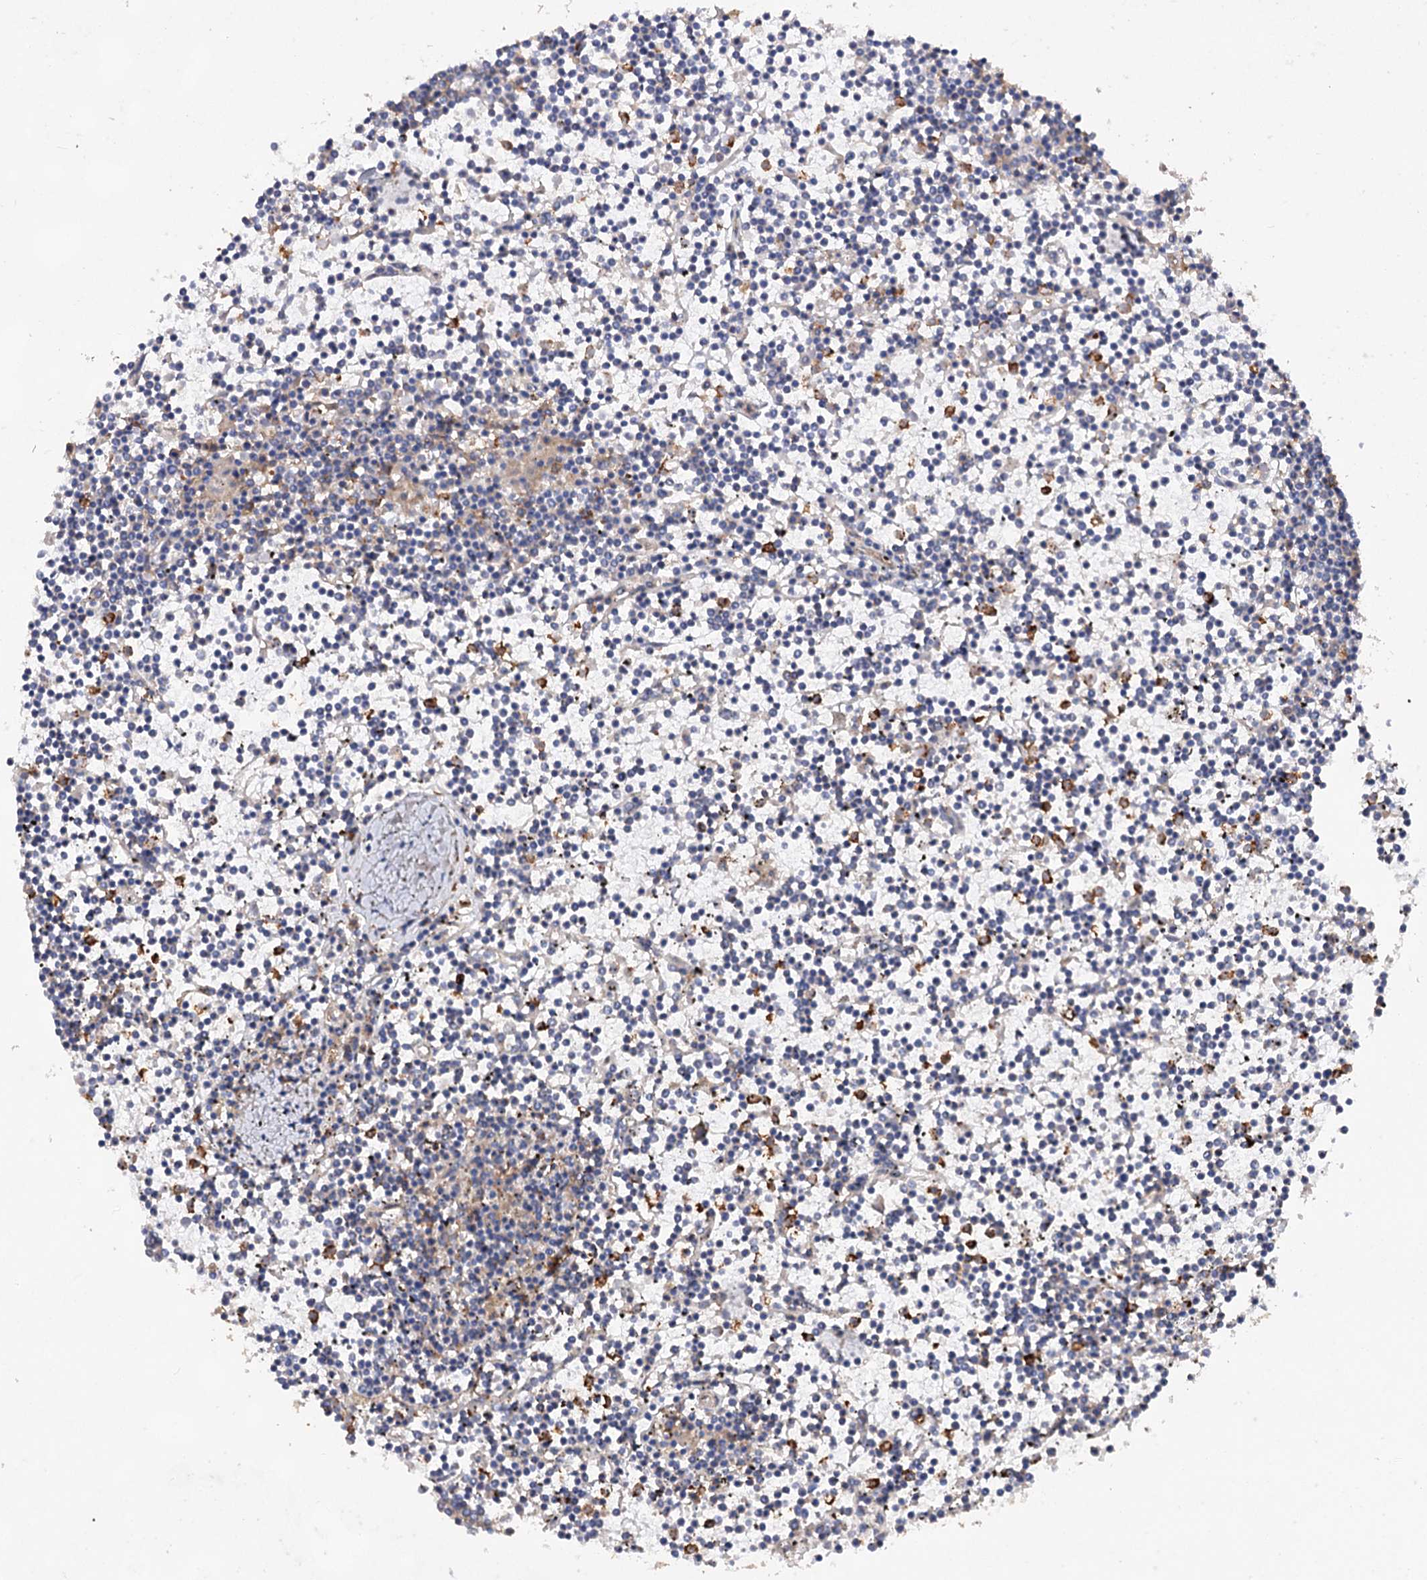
{"staining": {"intensity": "negative", "quantity": "none", "location": "none"}, "tissue": "lymphoma", "cell_type": "Tumor cells", "image_type": "cancer", "snomed": [{"axis": "morphology", "description": "Malignant lymphoma, non-Hodgkin's type, Low grade"}, {"axis": "topography", "description": "Spleen"}], "caption": "Photomicrograph shows no protein positivity in tumor cells of malignant lymphoma, non-Hodgkin's type (low-grade) tissue. Brightfield microscopy of immunohistochemistry stained with DAB (brown) and hematoxylin (blue), captured at high magnification.", "gene": "CSAD", "patient": {"sex": "female", "age": 19}}